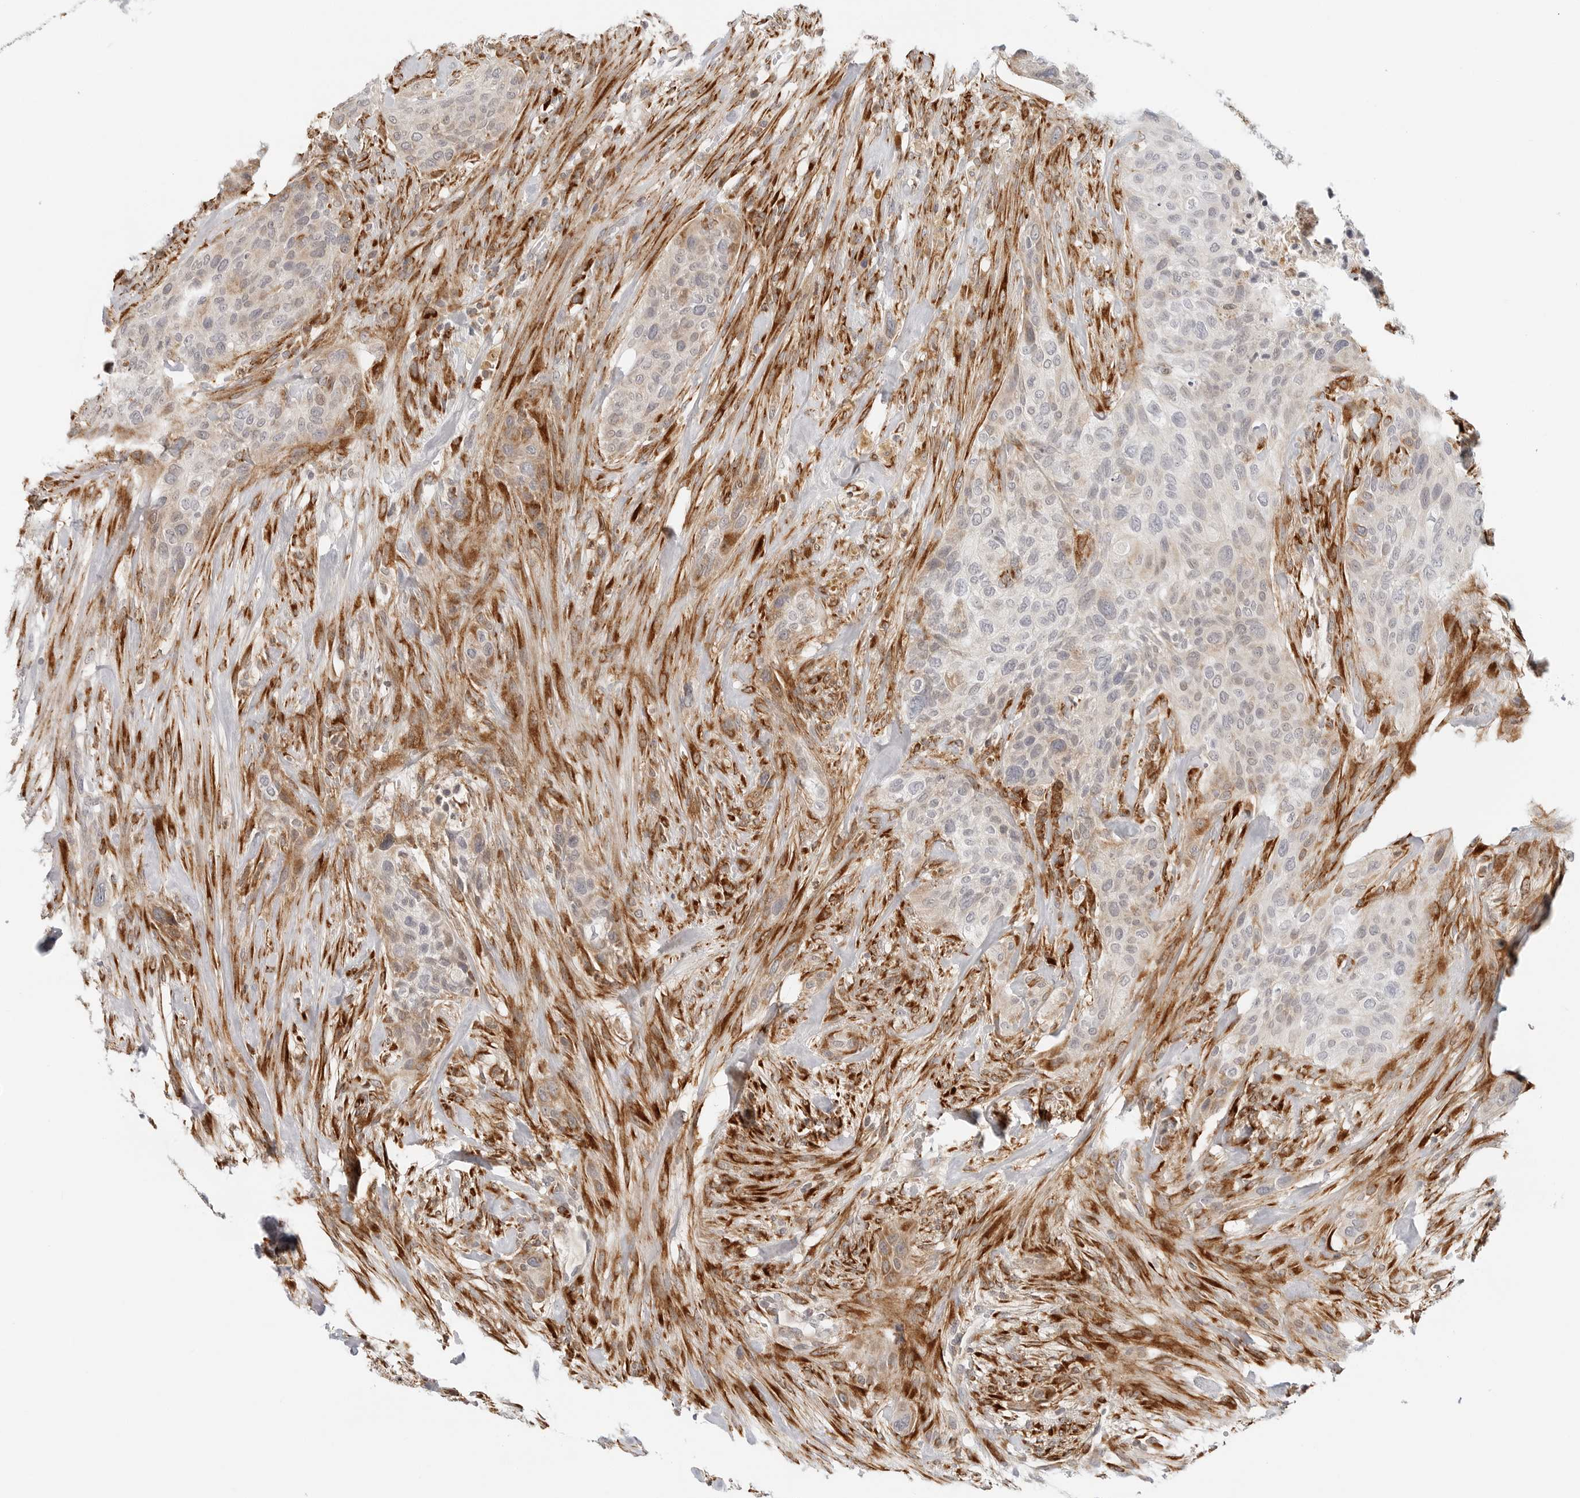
{"staining": {"intensity": "weak", "quantity": "25%-75%", "location": "cytoplasmic/membranous"}, "tissue": "urothelial cancer", "cell_type": "Tumor cells", "image_type": "cancer", "snomed": [{"axis": "morphology", "description": "Urothelial carcinoma, High grade"}, {"axis": "topography", "description": "Urinary bladder"}], "caption": "Urothelial cancer stained for a protein shows weak cytoplasmic/membranous positivity in tumor cells.", "gene": "C1QTNF1", "patient": {"sex": "male", "age": 35}}